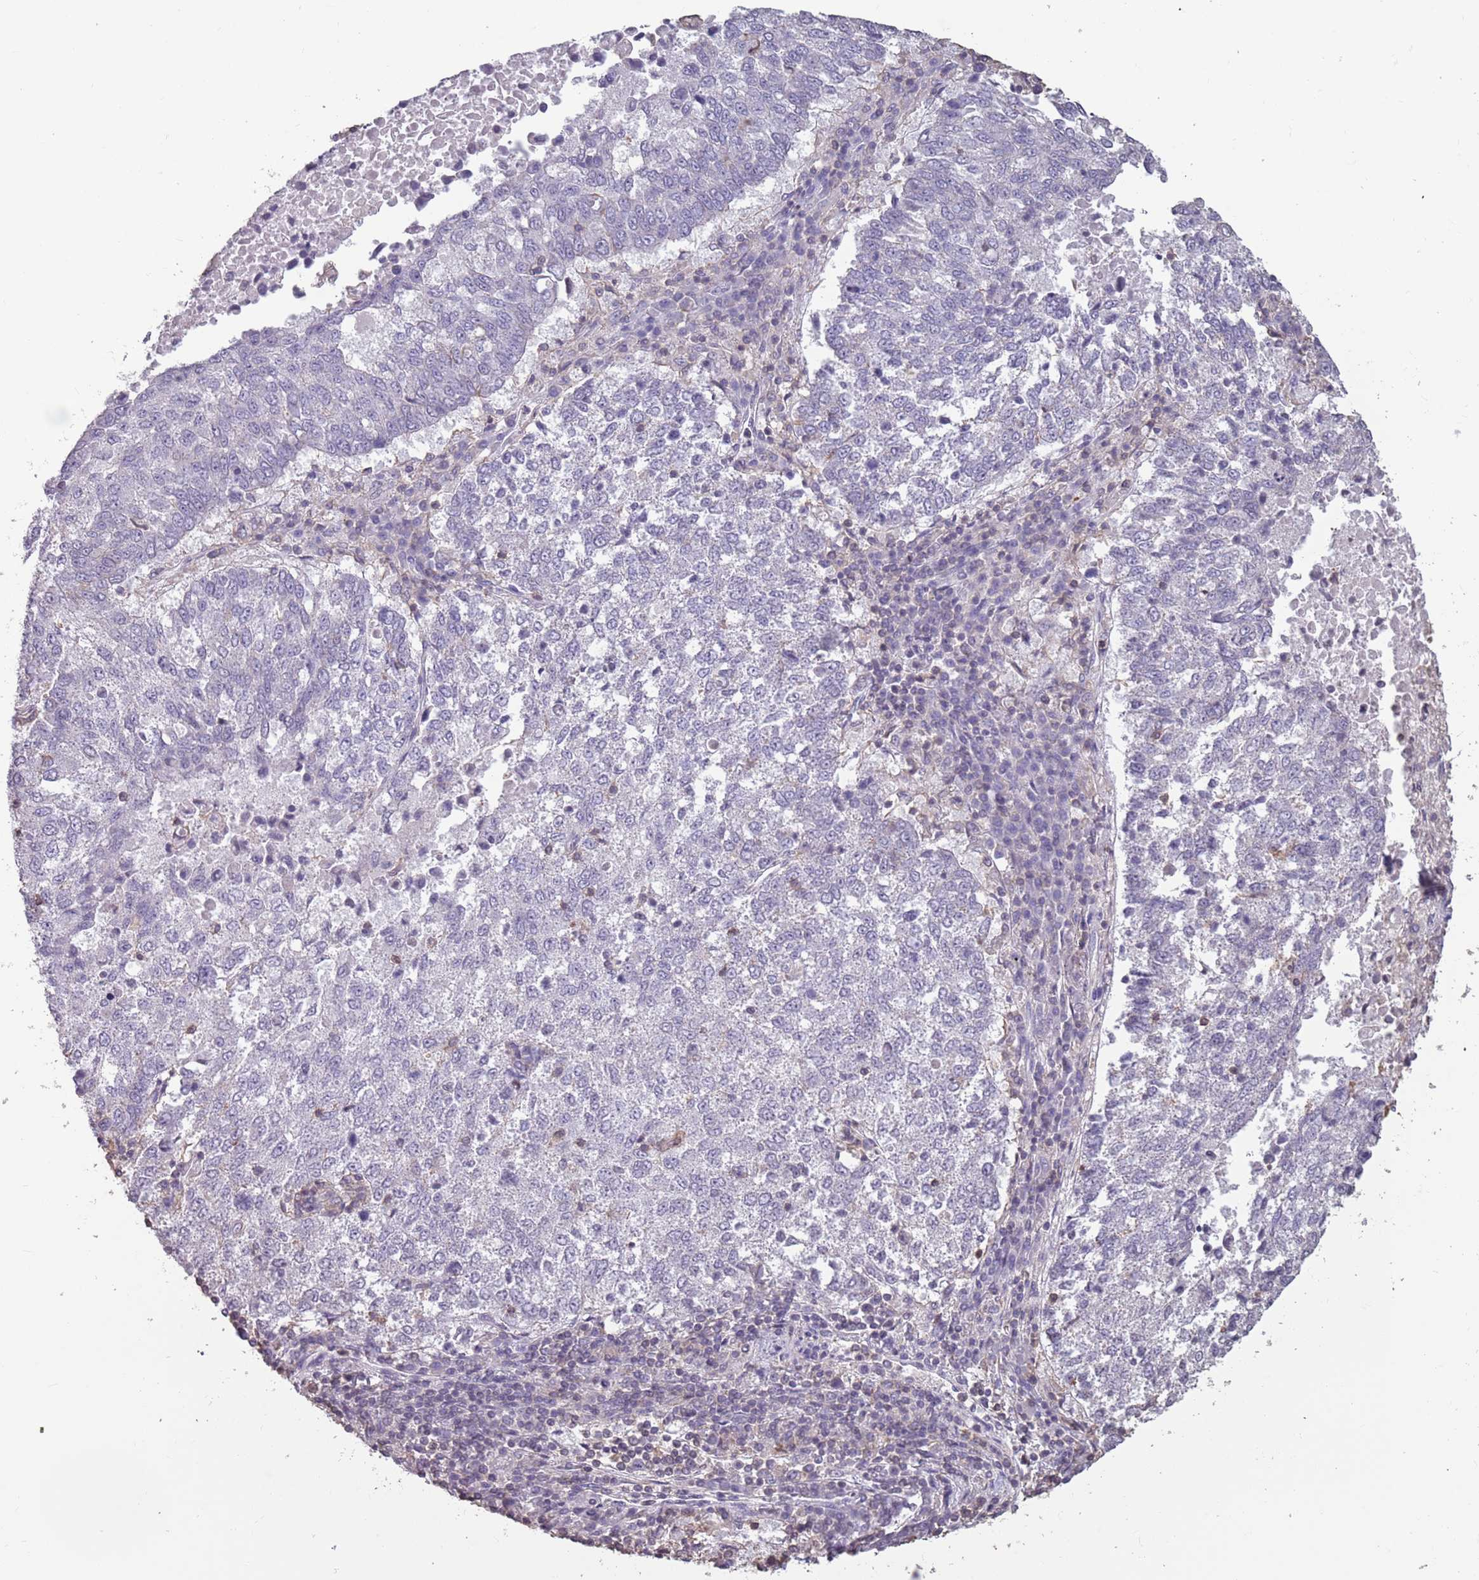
{"staining": {"intensity": "negative", "quantity": "none", "location": "none"}, "tissue": "lung cancer", "cell_type": "Tumor cells", "image_type": "cancer", "snomed": [{"axis": "morphology", "description": "Squamous cell carcinoma, NOS"}, {"axis": "topography", "description": "Lung"}], "caption": "High magnification brightfield microscopy of lung cancer (squamous cell carcinoma) stained with DAB (3,3'-diaminobenzidine) (brown) and counterstained with hematoxylin (blue): tumor cells show no significant staining.", "gene": "SUN5", "patient": {"sex": "male", "age": 73}}